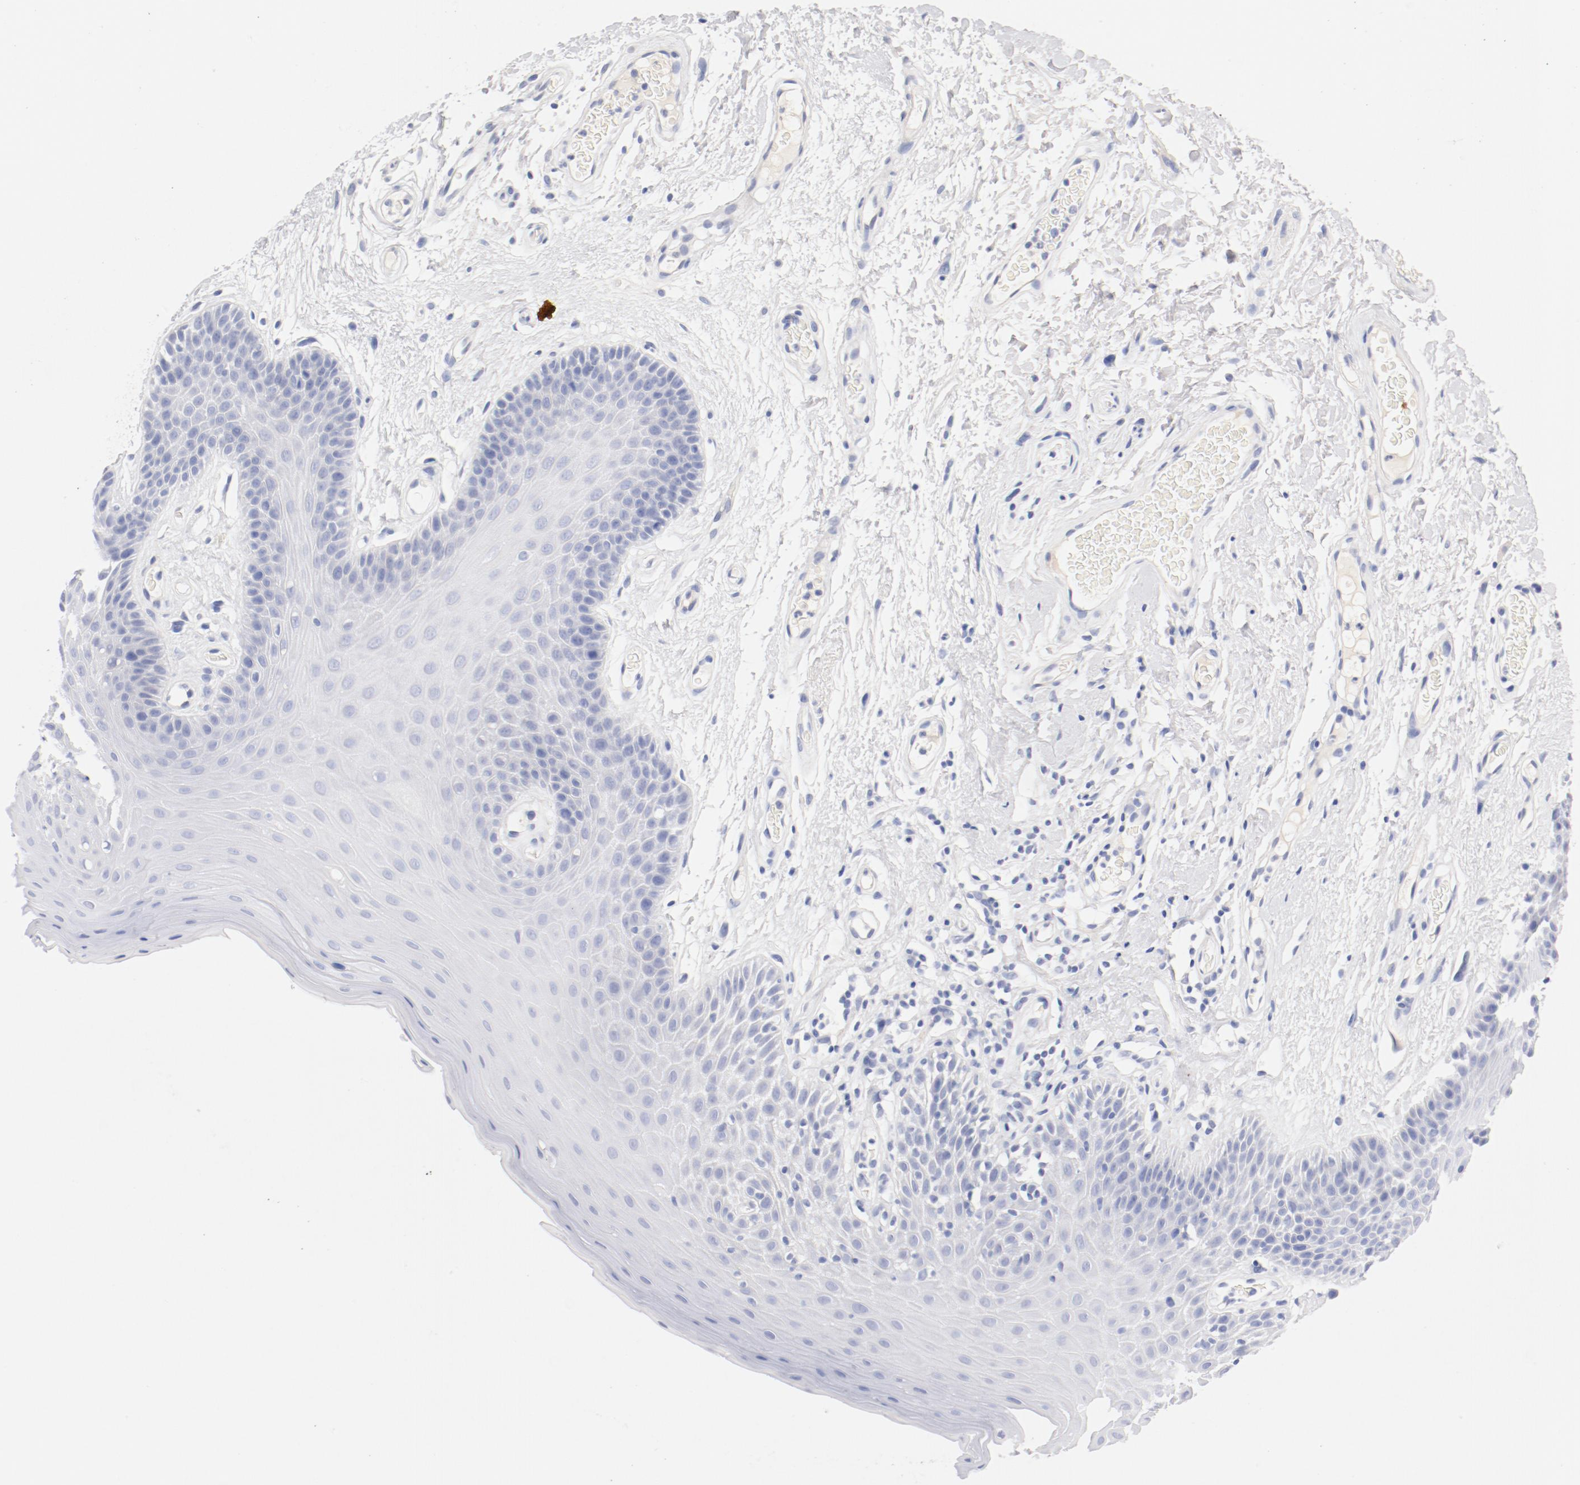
{"staining": {"intensity": "negative", "quantity": "none", "location": "none"}, "tissue": "oral mucosa", "cell_type": "Squamous epithelial cells", "image_type": "normal", "snomed": [{"axis": "morphology", "description": "Normal tissue, NOS"}, {"axis": "morphology", "description": "Squamous cell carcinoma, NOS"}, {"axis": "topography", "description": "Skeletal muscle"}, {"axis": "topography", "description": "Oral tissue"}, {"axis": "topography", "description": "Head-Neck"}], "caption": "High power microscopy image of an immunohistochemistry (IHC) image of benign oral mucosa, revealing no significant positivity in squamous epithelial cells.", "gene": "HOMER1", "patient": {"sex": "male", "age": 71}}